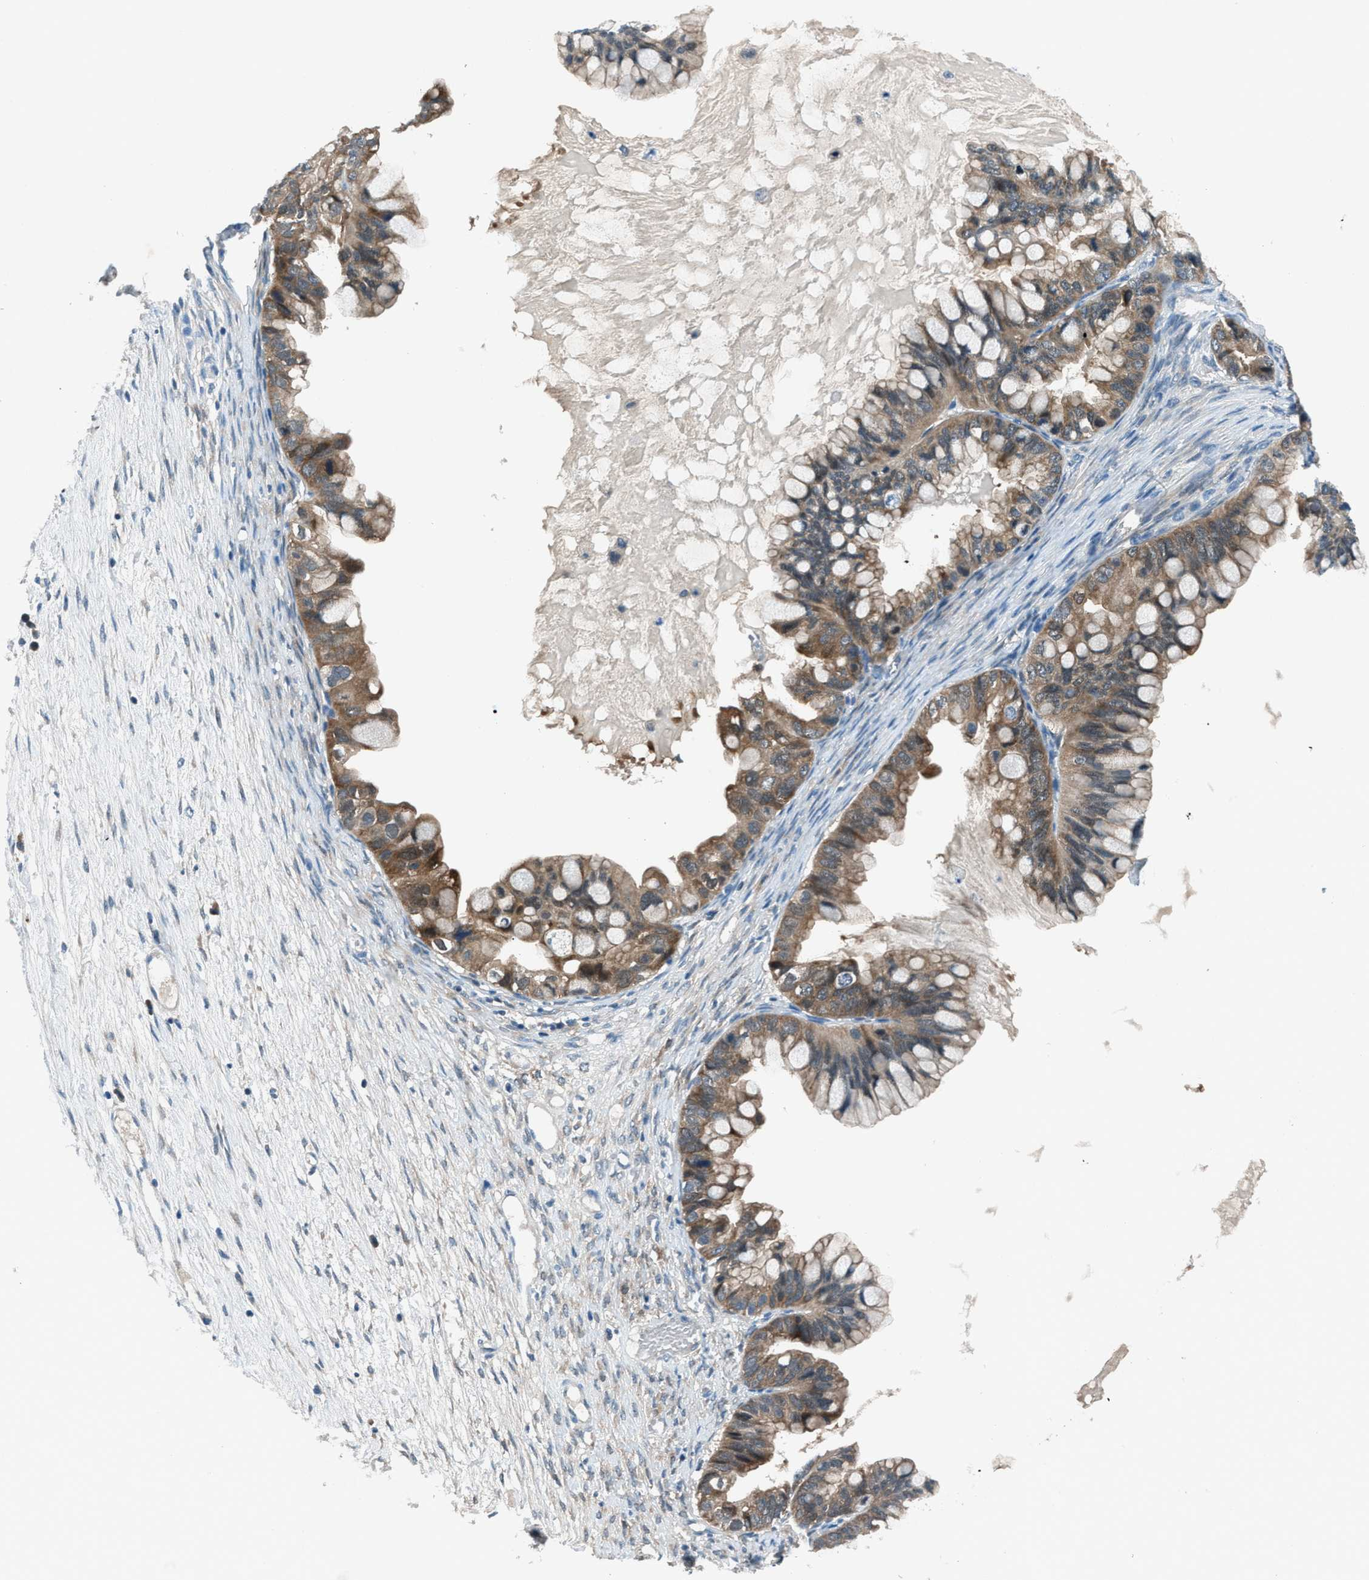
{"staining": {"intensity": "moderate", "quantity": ">75%", "location": "cytoplasmic/membranous"}, "tissue": "ovarian cancer", "cell_type": "Tumor cells", "image_type": "cancer", "snomed": [{"axis": "morphology", "description": "Cystadenocarcinoma, mucinous, NOS"}, {"axis": "topography", "description": "Ovary"}], "caption": "The immunohistochemical stain shows moderate cytoplasmic/membranous staining in tumor cells of ovarian cancer (mucinous cystadenocarcinoma) tissue.", "gene": "ACP1", "patient": {"sex": "female", "age": 80}}